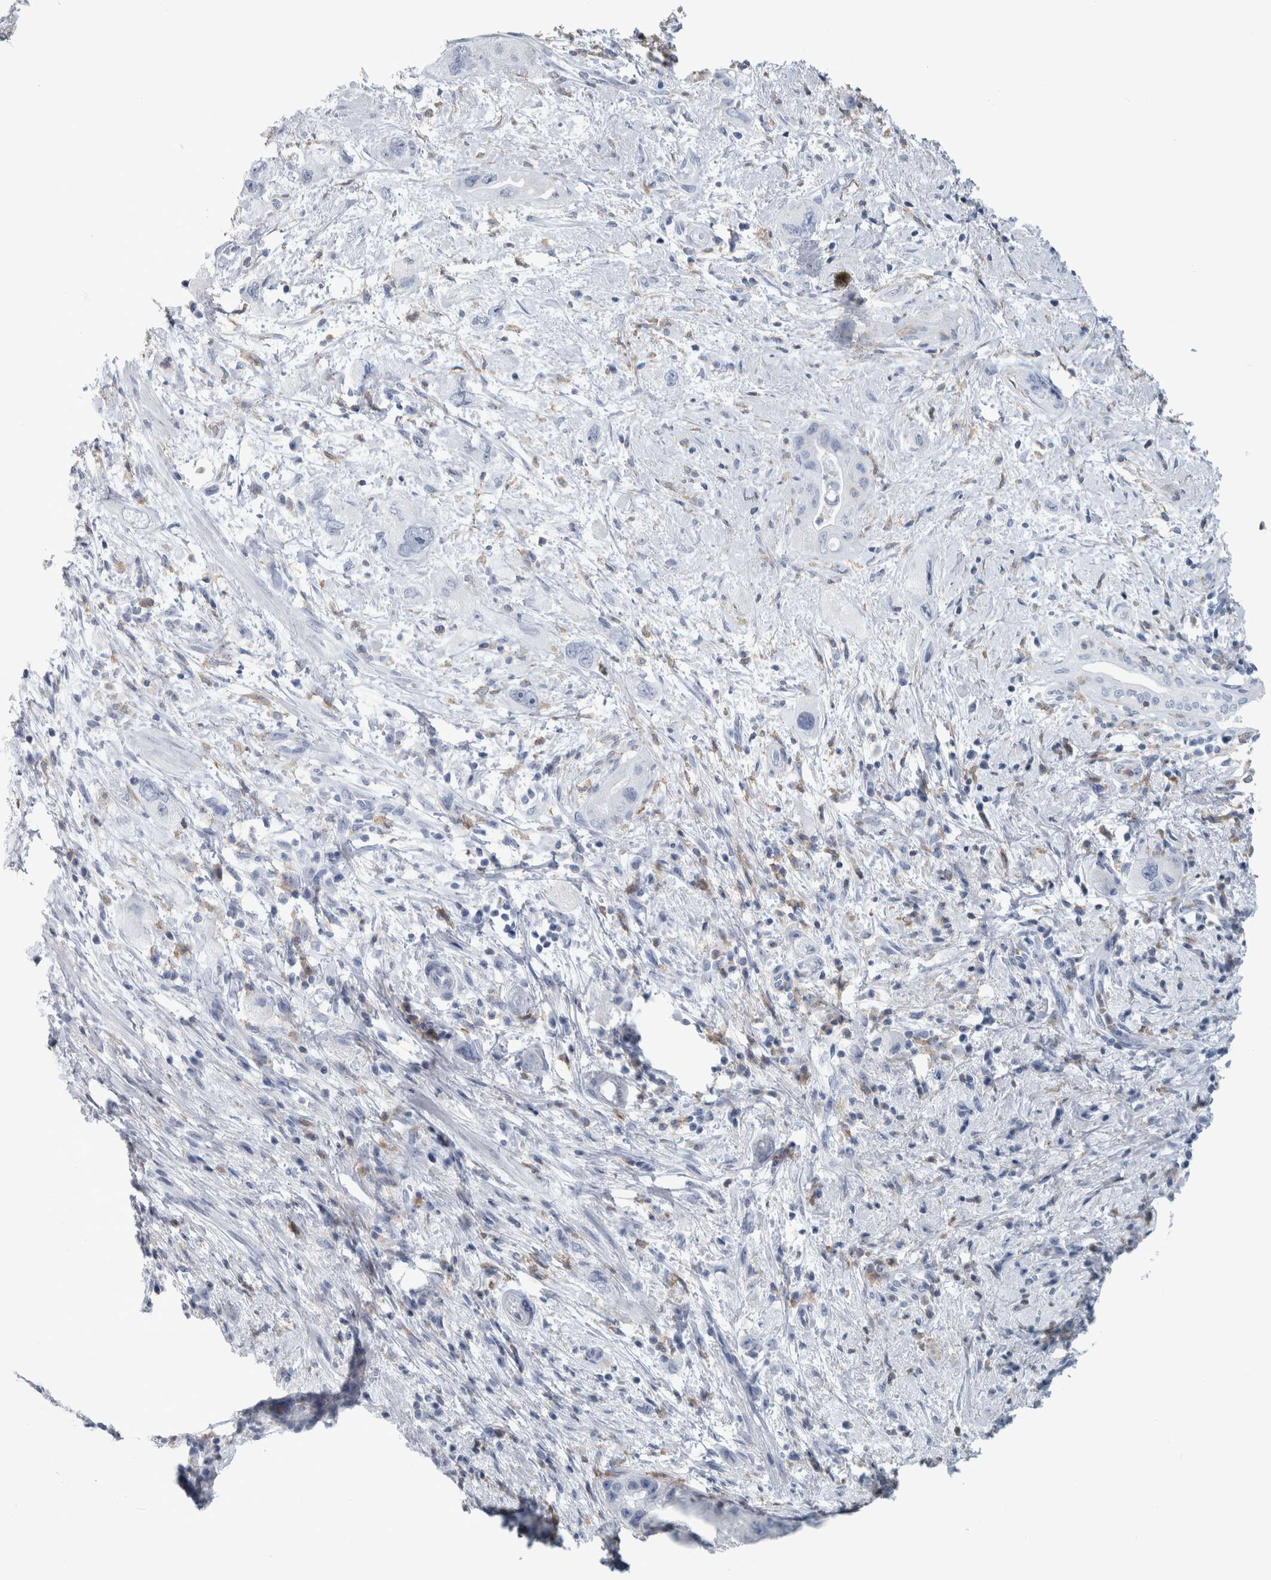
{"staining": {"intensity": "negative", "quantity": "none", "location": "none"}, "tissue": "pancreatic cancer", "cell_type": "Tumor cells", "image_type": "cancer", "snomed": [{"axis": "morphology", "description": "Adenocarcinoma, NOS"}, {"axis": "topography", "description": "Pancreas"}], "caption": "Immunohistochemistry (IHC) photomicrograph of human adenocarcinoma (pancreatic) stained for a protein (brown), which exhibits no positivity in tumor cells.", "gene": "SKAP2", "patient": {"sex": "female", "age": 73}}